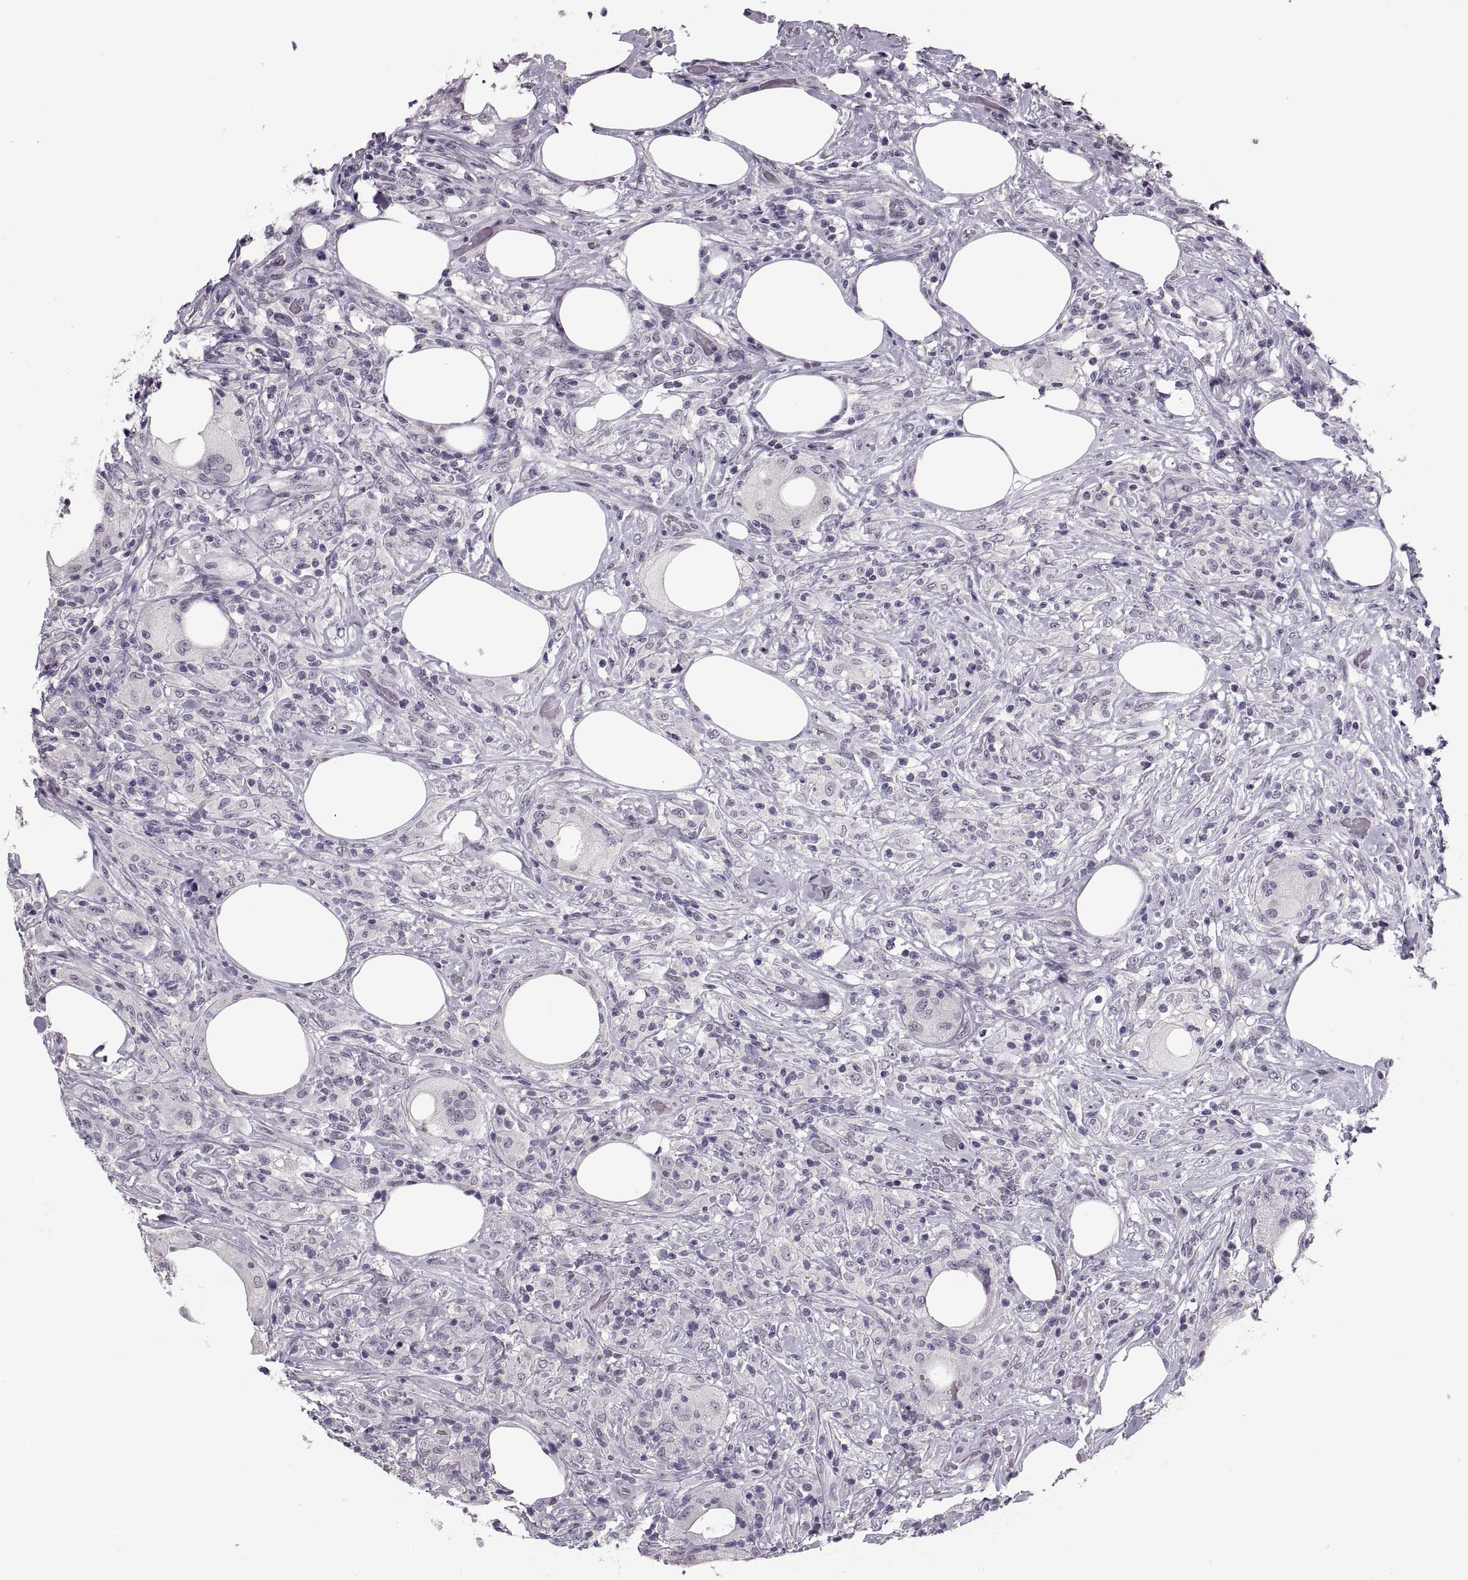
{"staining": {"intensity": "negative", "quantity": "none", "location": "none"}, "tissue": "lymphoma", "cell_type": "Tumor cells", "image_type": "cancer", "snomed": [{"axis": "morphology", "description": "Malignant lymphoma, non-Hodgkin's type, High grade"}, {"axis": "topography", "description": "Lymph node"}], "caption": "Immunohistochemistry micrograph of lymphoma stained for a protein (brown), which demonstrates no staining in tumor cells.", "gene": "PAGE5", "patient": {"sex": "female", "age": 84}}